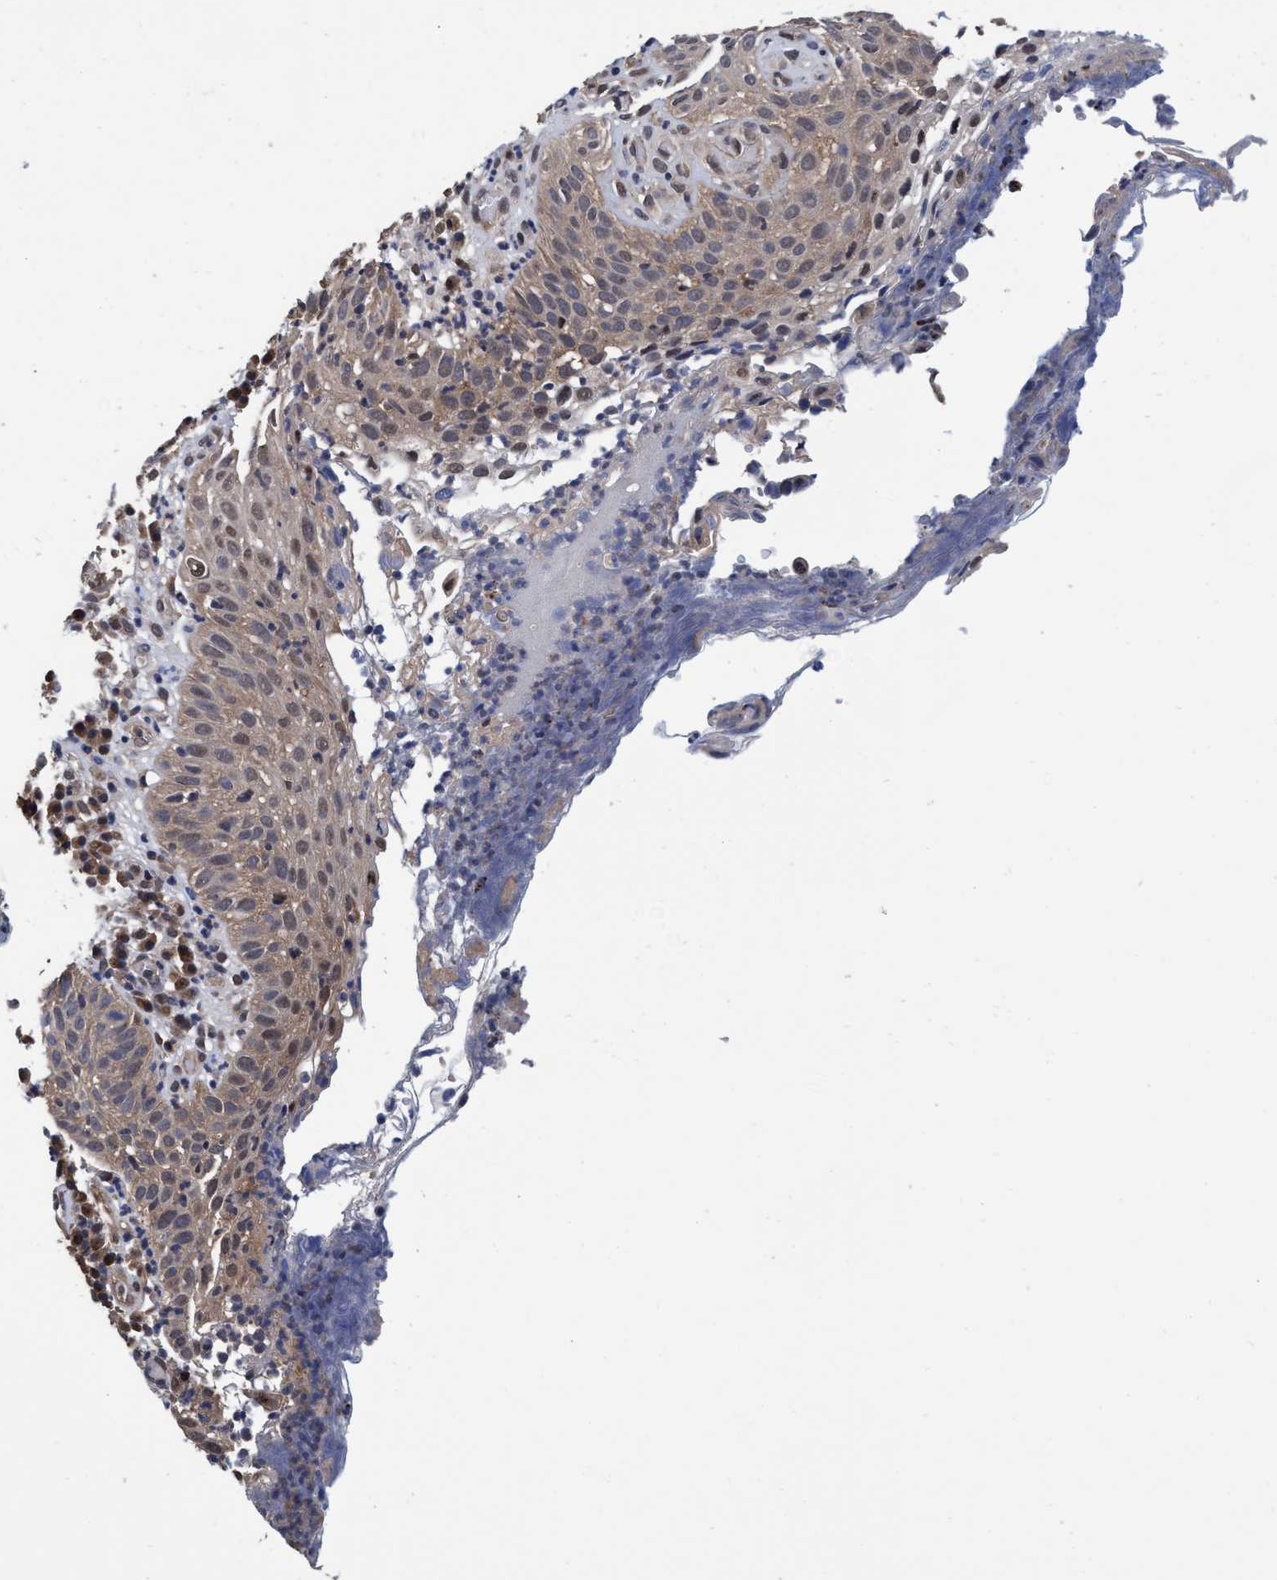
{"staining": {"intensity": "weak", "quantity": "25%-75%", "location": "cytoplasmic/membranous"}, "tissue": "skin cancer", "cell_type": "Tumor cells", "image_type": "cancer", "snomed": [{"axis": "morphology", "description": "Squamous cell carcinoma in situ, NOS"}, {"axis": "morphology", "description": "Squamous cell carcinoma, NOS"}, {"axis": "topography", "description": "Skin"}], "caption": "A brown stain labels weak cytoplasmic/membranous staining of a protein in human skin cancer tumor cells.", "gene": "PSMD12", "patient": {"sex": "male", "age": 93}}